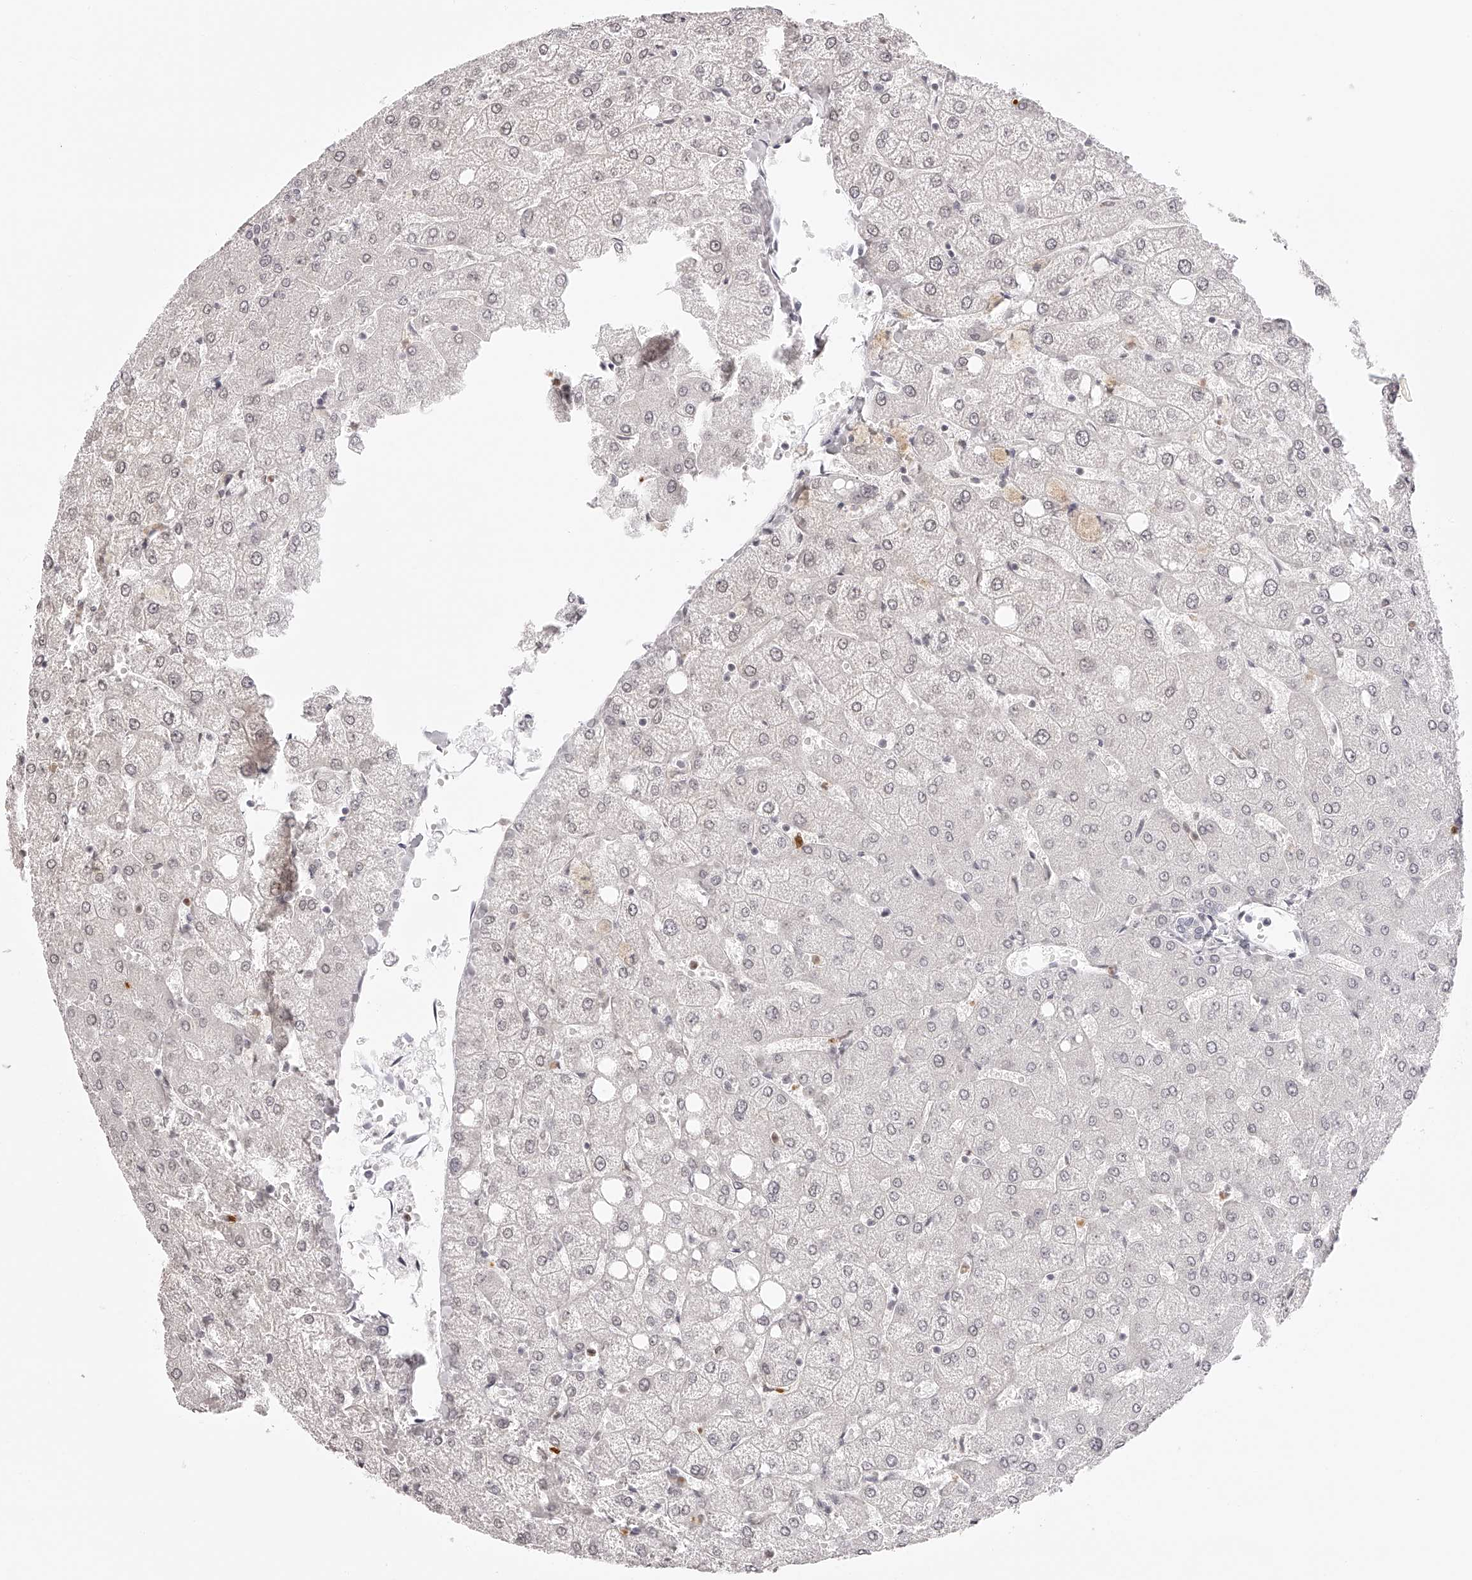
{"staining": {"intensity": "negative", "quantity": "none", "location": "none"}, "tissue": "liver", "cell_type": "Cholangiocytes", "image_type": "normal", "snomed": [{"axis": "morphology", "description": "Normal tissue, NOS"}, {"axis": "topography", "description": "Liver"}], "caption": "The IHC photomicrograph has no significant expression in cholangiocytes of liver. The staining is performed using DAB brown chromogen with nuclei counter-stained in using hematoxylin.", "gene": "PLEKHG1", "patient": {"sex": "female", "age": 54}}